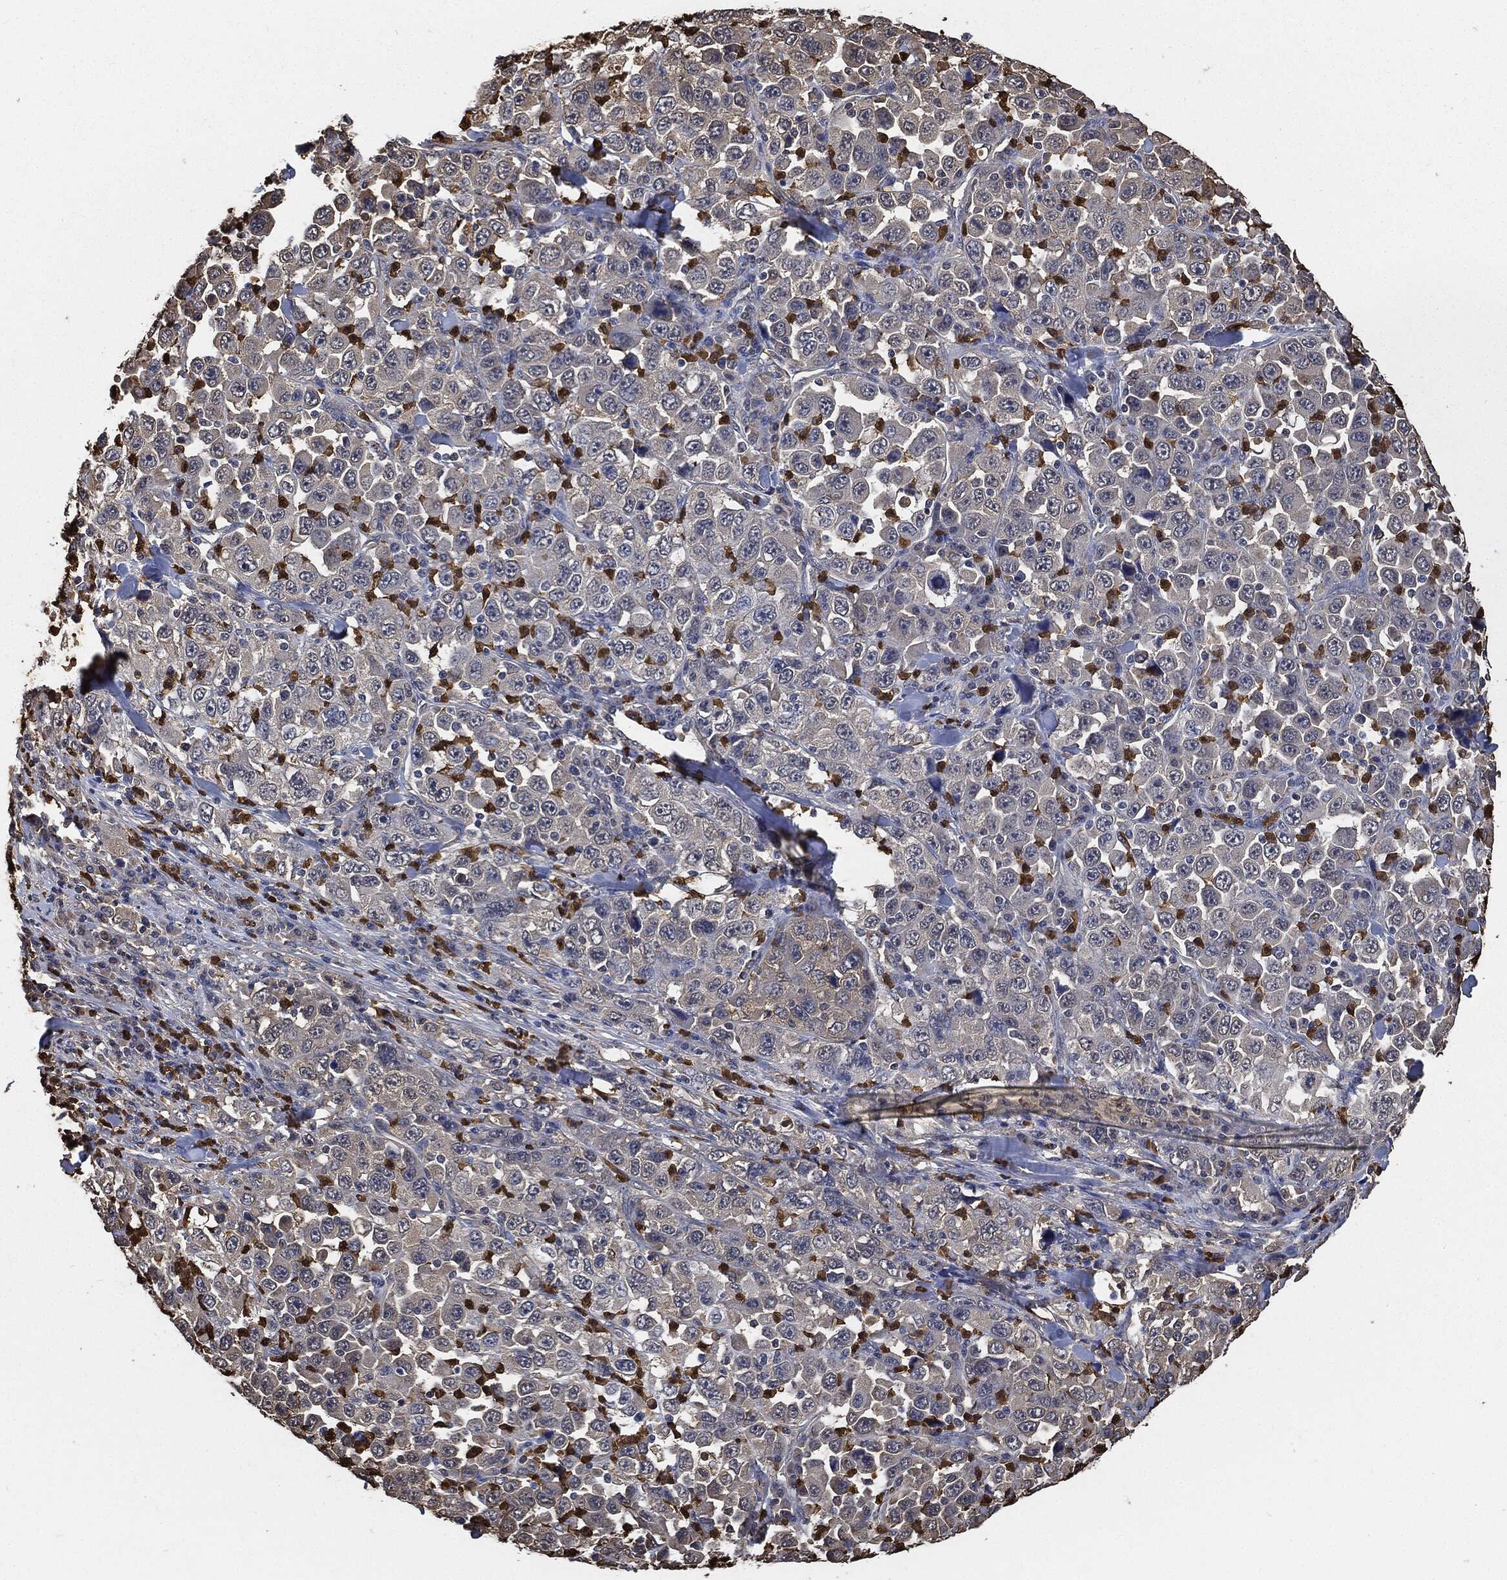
{"staining": {"intensity": "negative", "quantity": "none", "location": "none"}, "tissue": "stomach cancer", "cell_type": "Tumor cells", "image_type": "cancer", "snomed": [{"axis": "morphology", "description": "Normal tissue, NOS"}, {"axis": "morphology", "description": "Adenocarcinoma, NOS"}, {"axis": "topography", "description": "Stomach, upper"}, {"axis": "topography", "description": "Stomach"}], "caption": "Immunohistochemistry (IHC) of stomach cancer (adenocarcinoma) exhibits no positivity in tumor cells. The staining was performed using DAB to visualize the protein expression in brown, while the nuclei were stained in blue with hematoxylin (Magnification: 20x).", "gene": "S100A9", "patient": {"sex": "male", "age": 59}}